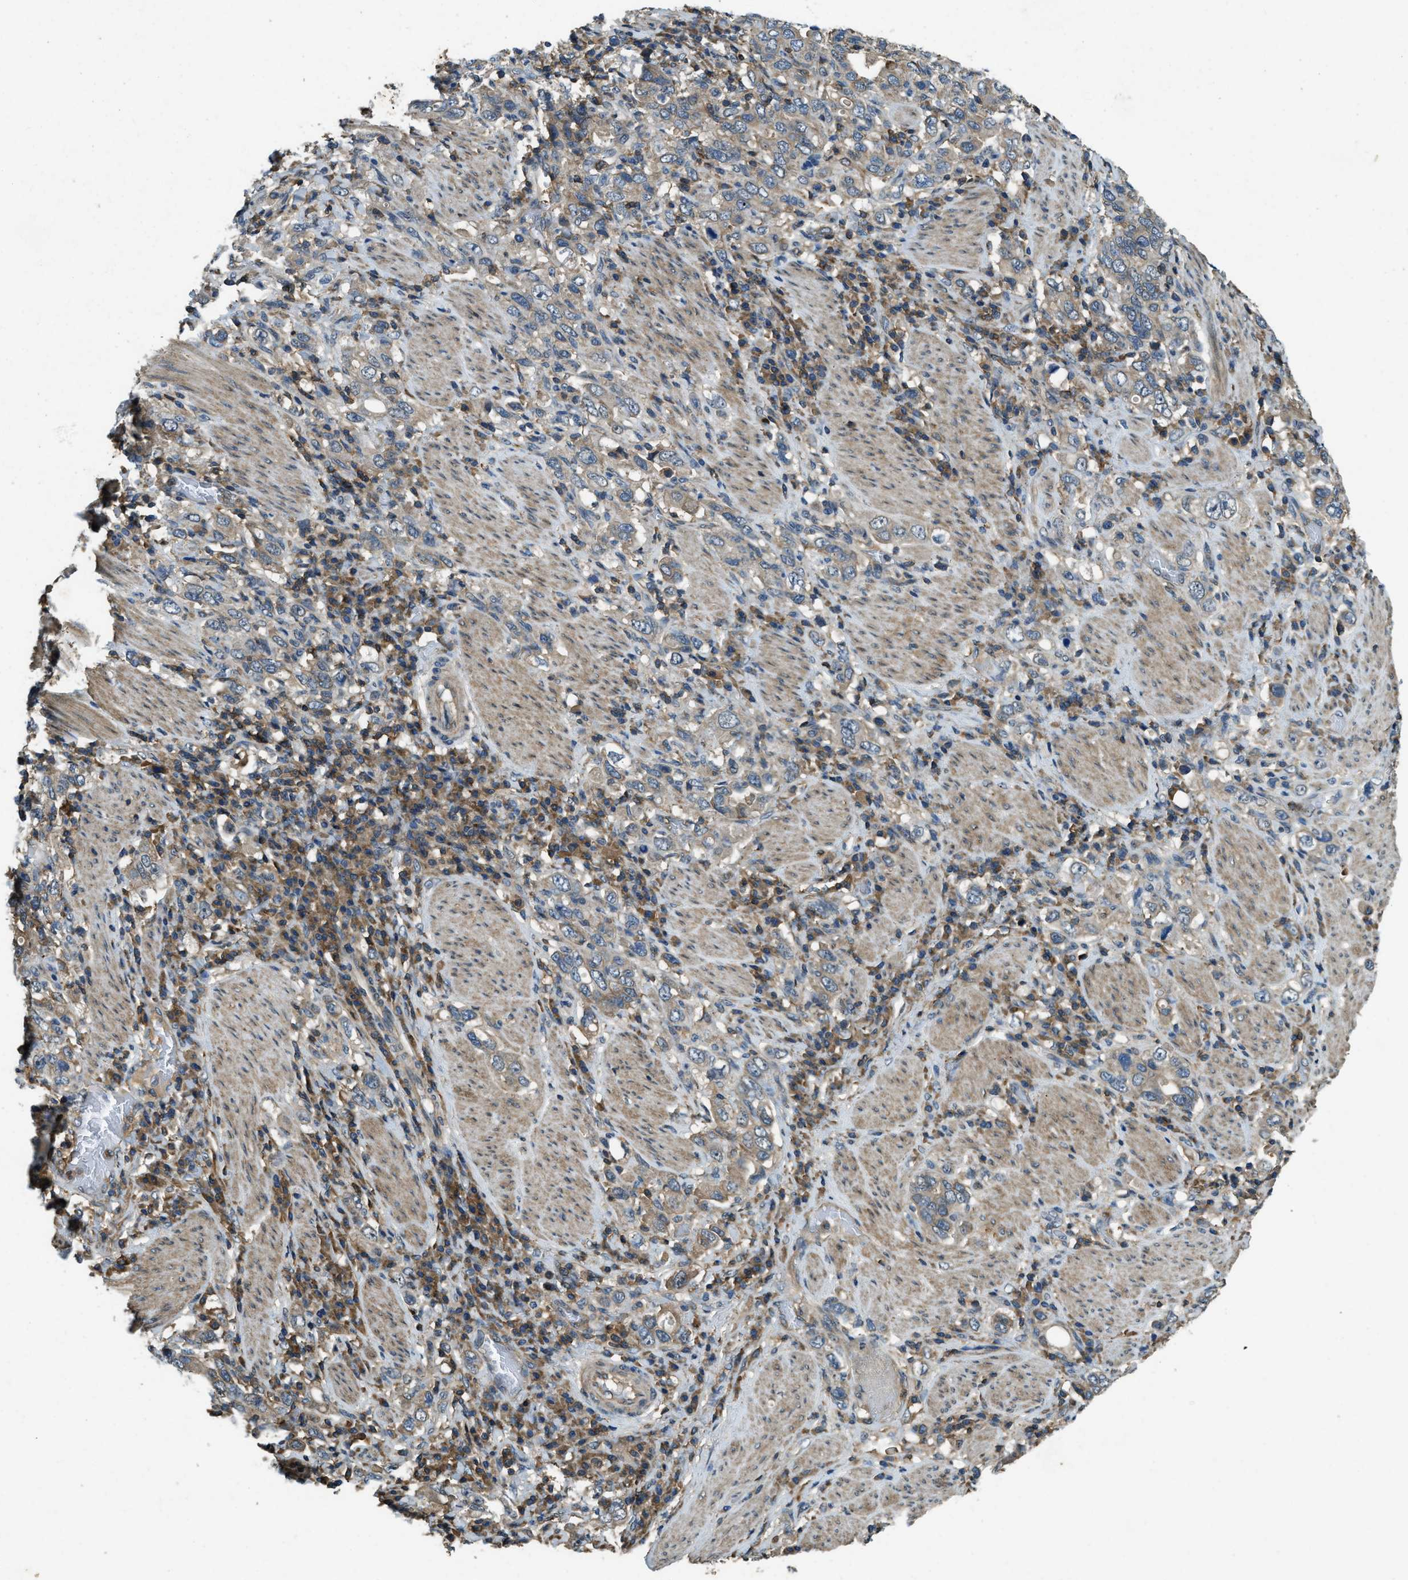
{"staining": {"intensity": "weak", "quantity": "25%-75%", "location": "cytoplasmic/membranous"}, "tissue": "stomach cancer", "cell_type": "Tumor cells", "image_type": "cancer", "snomed": [{"axis": "morphology", "description": "Adenocarcinoma, NOS"}, {"axis": "topography", "description": "Stomach, upper"}], "caption": "A low amount of weak cytoplasmic/membranous expression is identified in approximately 25%-75% of tumor cells in adenocarcinoma (stomach) tissue. Nuclei are stained in blue.", "gene": "ATP8B1", "patient": {"sex": "male", "age": 62}}